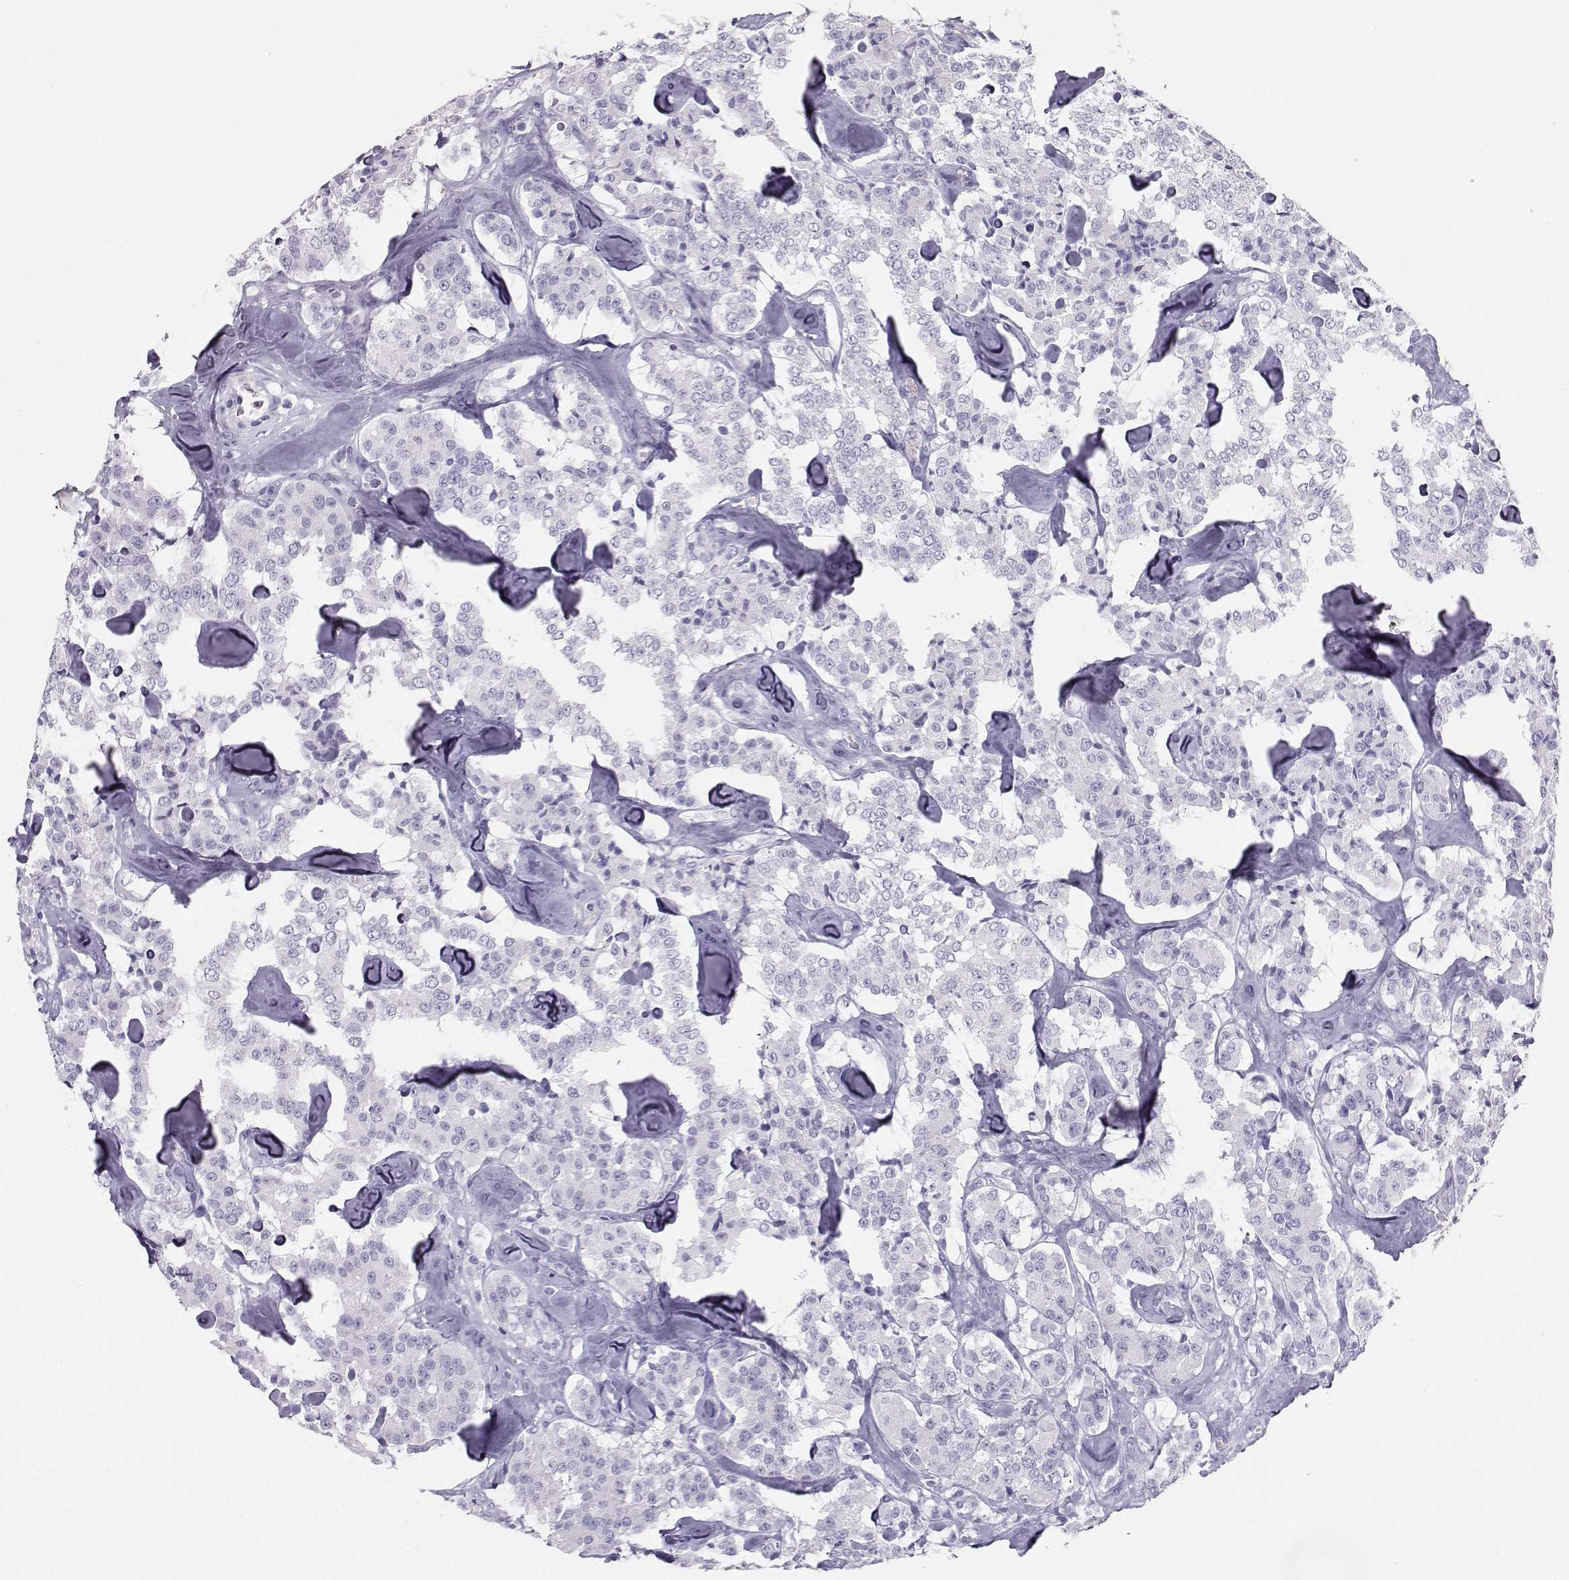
{"staining": {"intensity": "negative", "quantity": "none", "location": "none"}, "tissue": "carcinoid", "cell_type": "Tumor cells", "image_type": "cancer", "snomed": [{"axis": "morphology", "description": "Carcinoid, malignant, NOS"}, {"axis": "topography", "description": "Pancreas"}], "caption": "An immunohistochemistry photomicrograph of carcinoid (malignant) is shown. There is no staining in tumor cells of carcinoid (malignant).", "gene": "IQCD", "patient": {"sex": "male", "age": 41}}